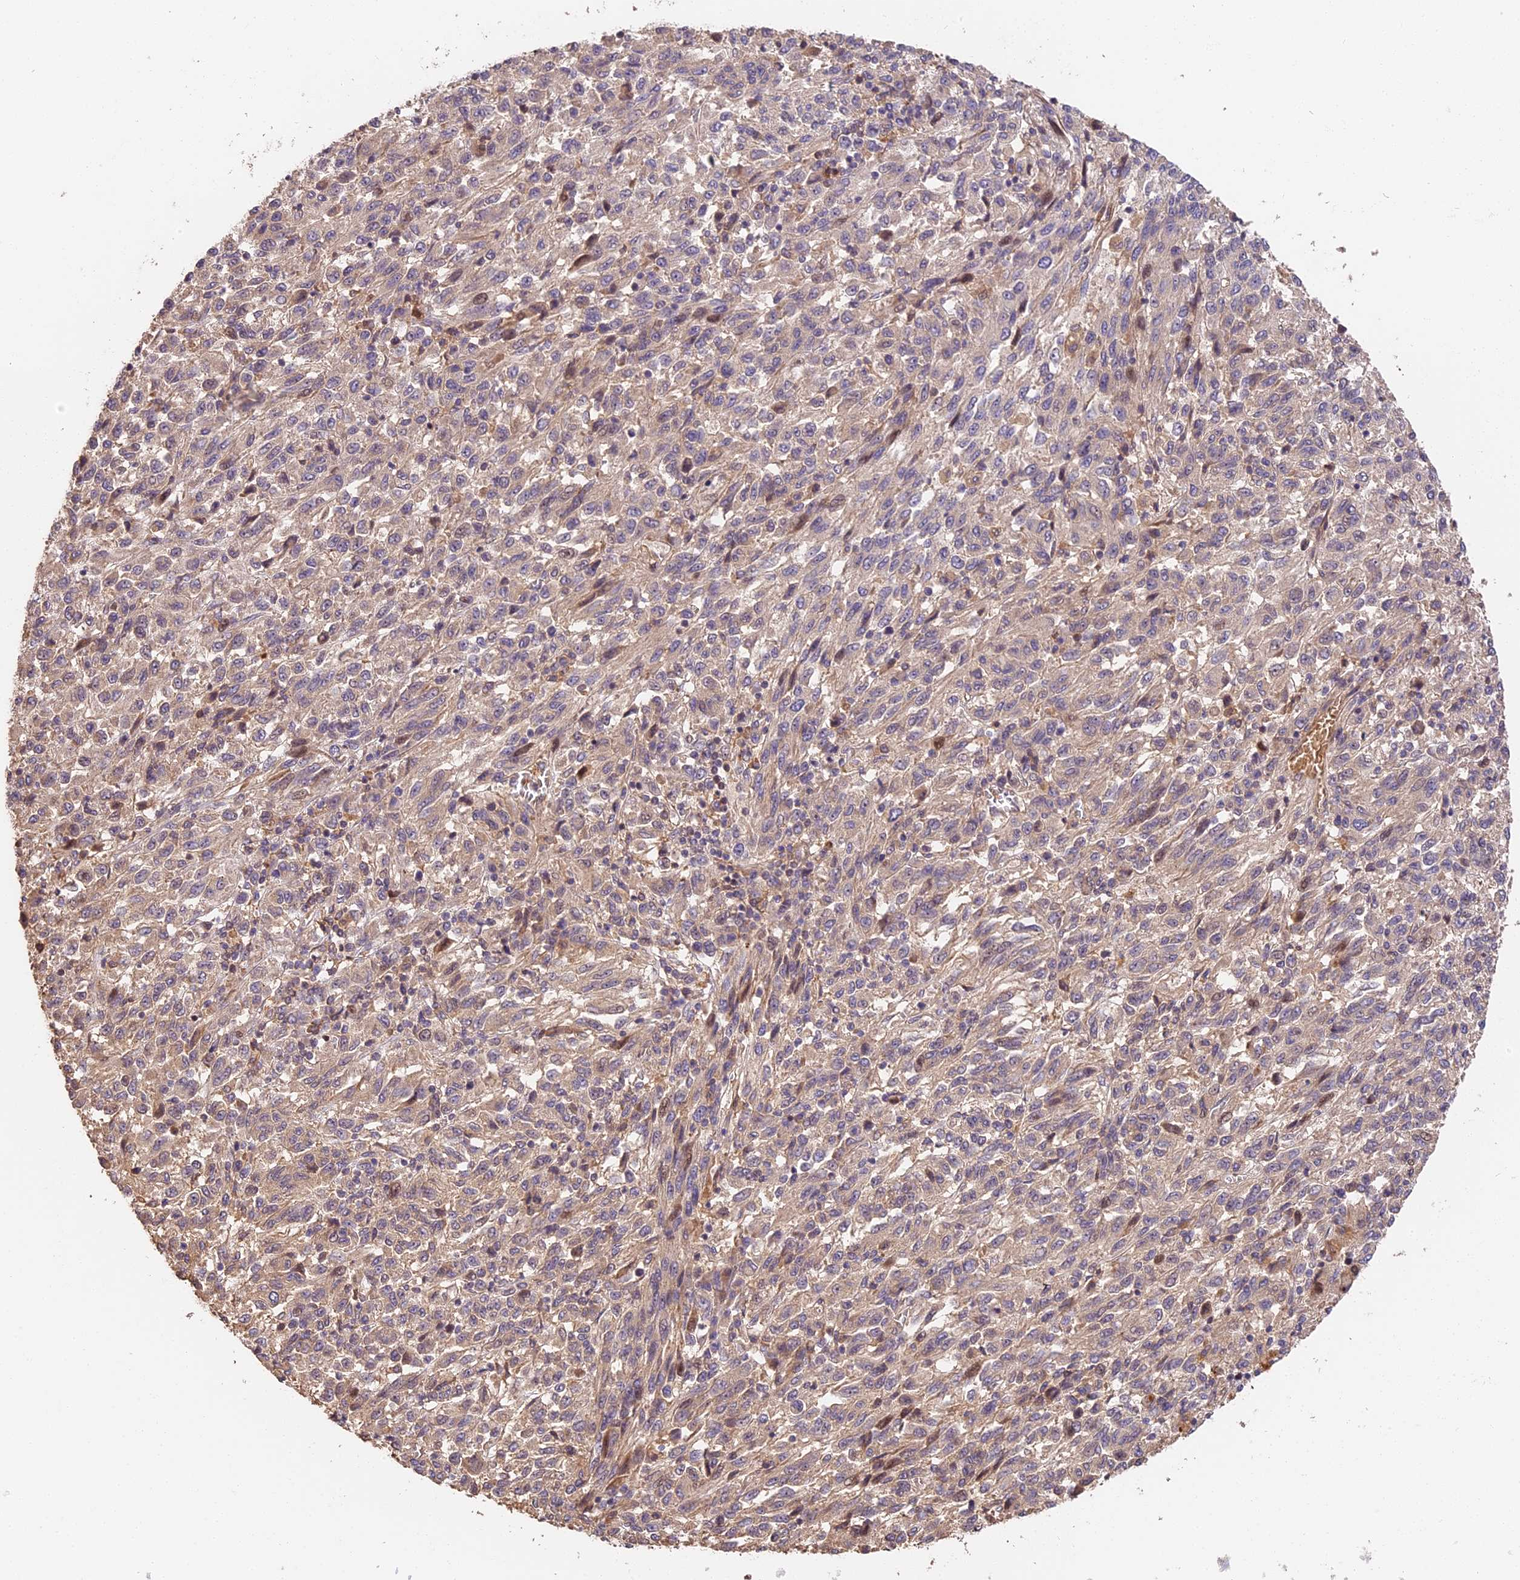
{"staining": {"intensity": "negative", "quantity": "none", "location": "none"}, "tissue": "melanoma", "cell_type": "Tumor cells", "image_type": "cancer", "snomed": [{"axis": "morphology", "description": "Malignant melanoma, Metastatic site"}, {"axis": "topography", "description": "Lung"}], "caption": "An immunohistochemistry (IHC) histopathology image of melanoma is shown. There is no staining in tumor cells of melanoma.", "gene": "ARHGAP17", "patient": {"sex": "male", "age": 64}}